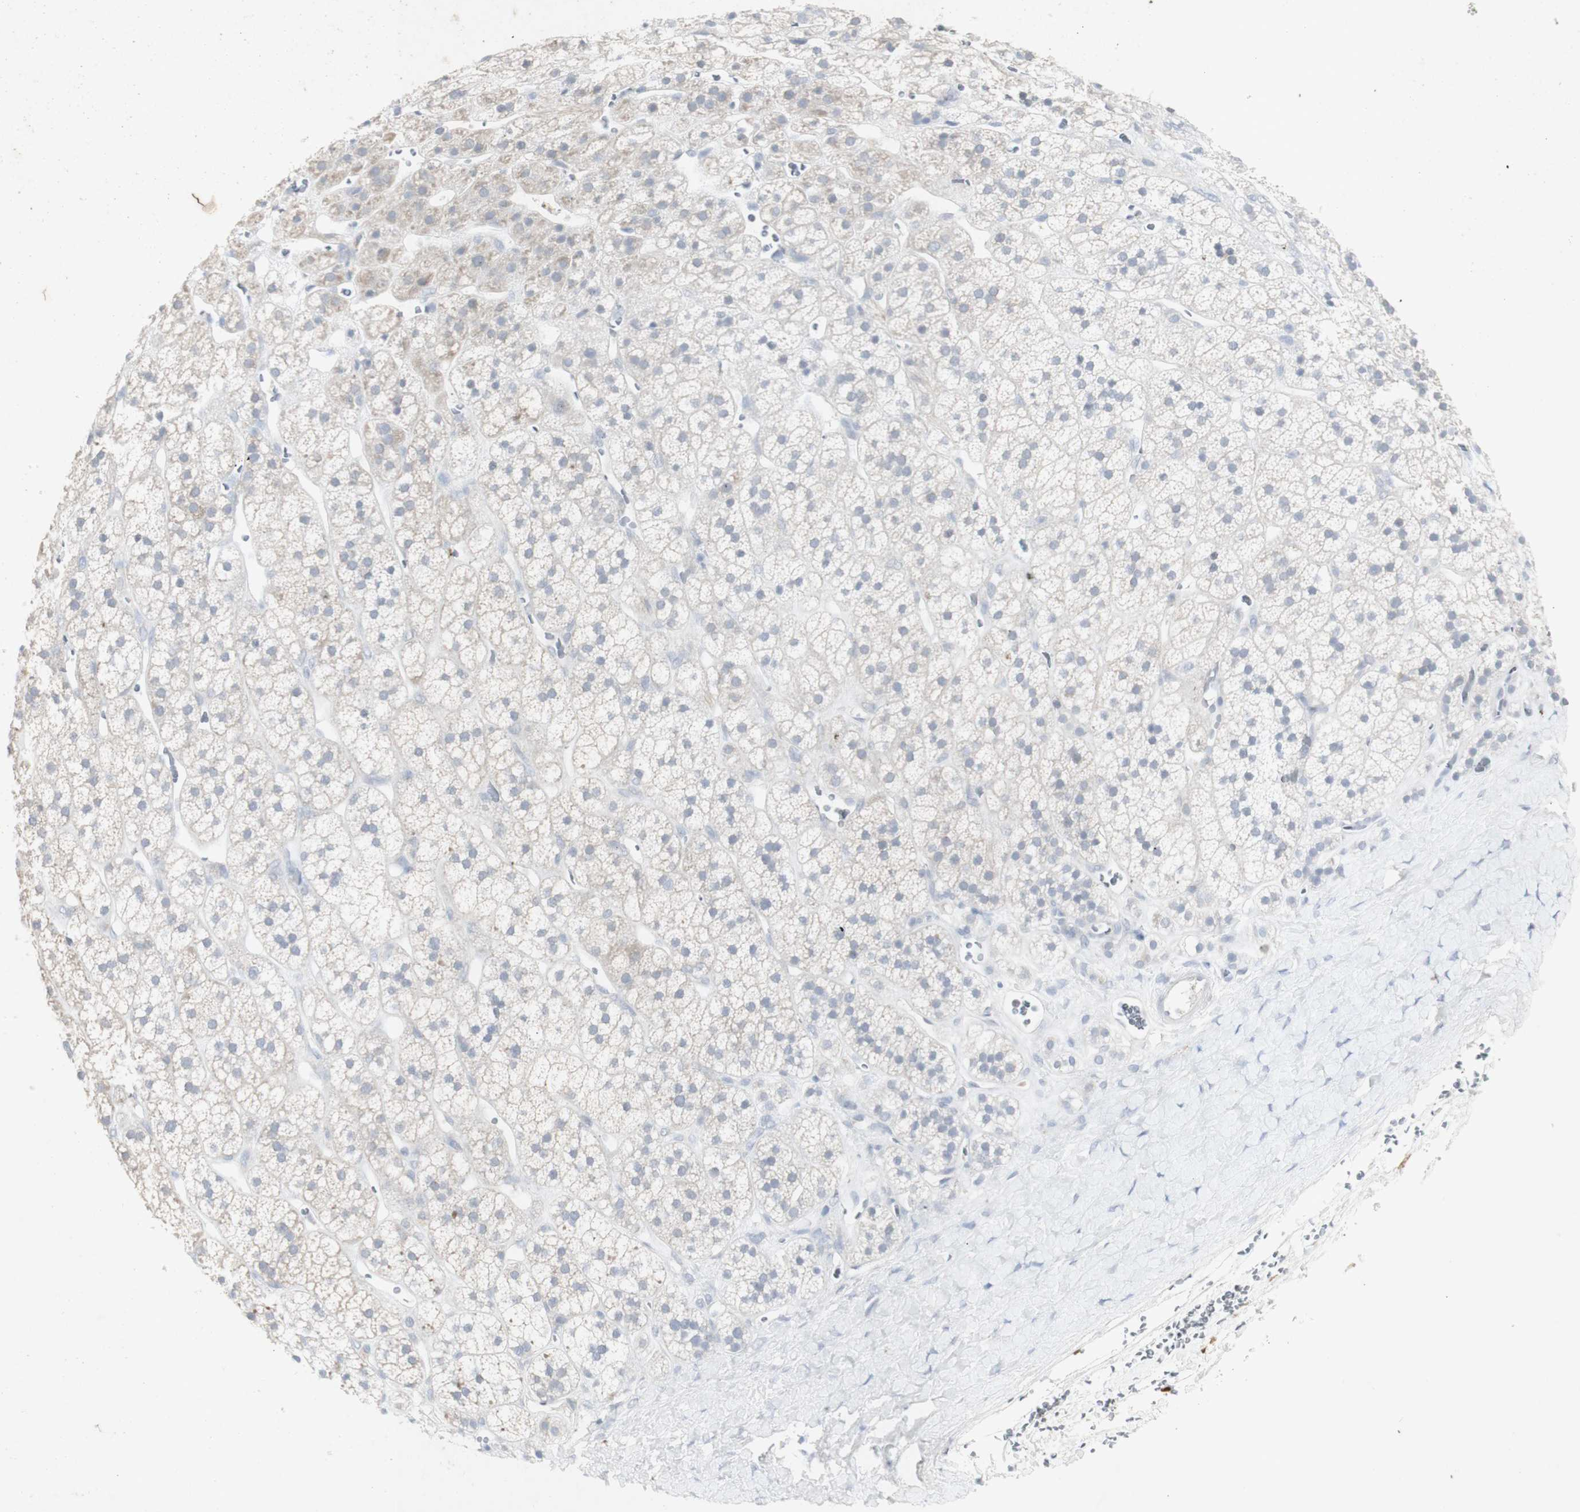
{"staining": {"intensity": "weak", "quantity": ">75%", "location": "cytoplasmic/membranous"}, "tissue": "adrenal gland", "cell_type": "Glandular cells", "image_type": "normal", "snomed": [{"axis": "morphology", "description": "Normal tissue, NOS"}, {"axis": "topography", "description": "Adrenal gland"}], "caption": "A brown stain shows weak cytoplasmic/membranous staining of a protein in glandular cells of unremarkable human adrenal gland. (Stains: DAB (3,3'-diaminobenzidine) in brown, nuclei in blue, Microscopy: brightfield microscopy at high magnification).", "gene": "INS", "patient": {"sex": "male", "age": 56}}